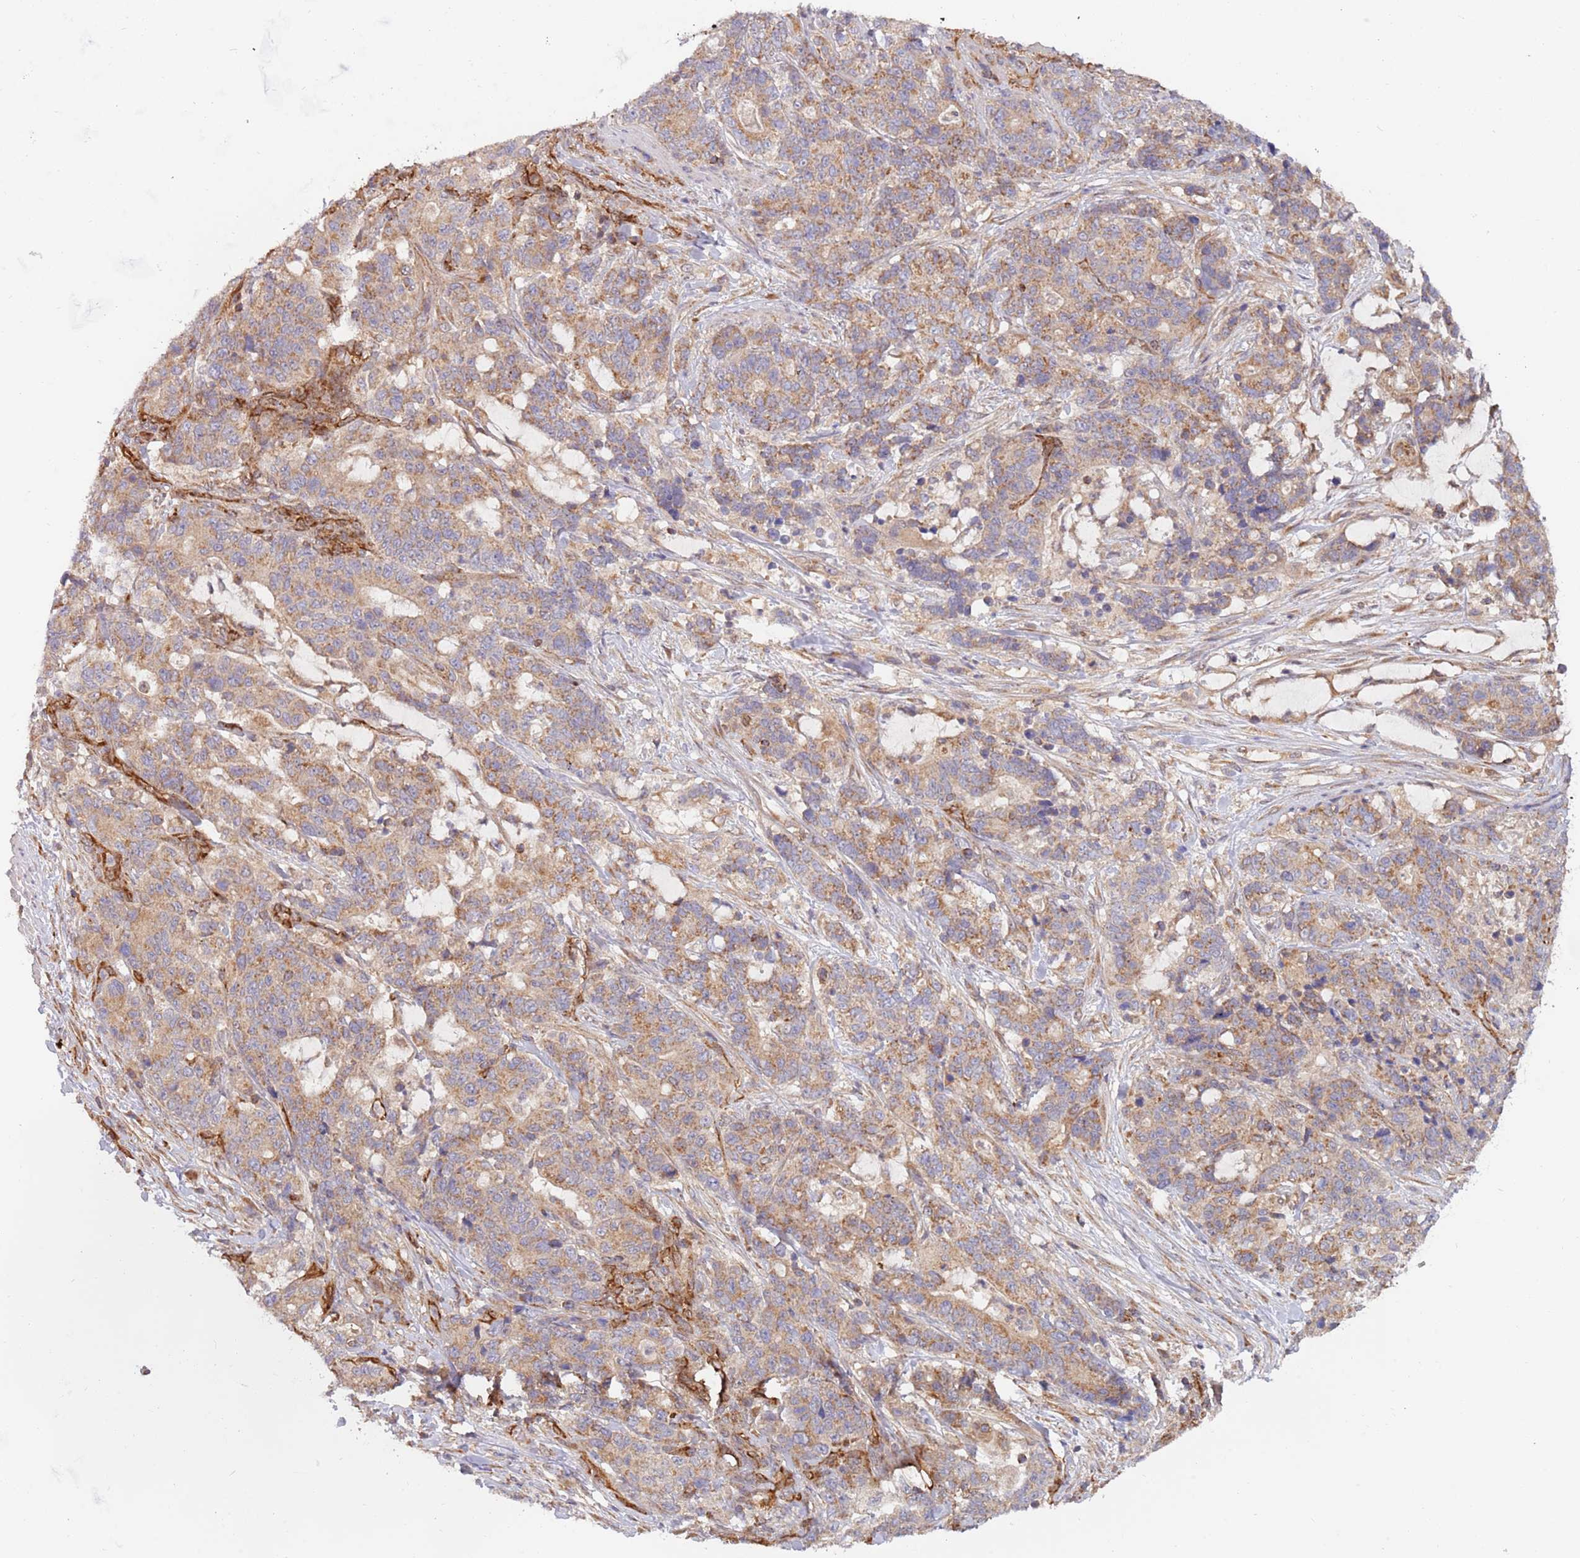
{"staining": {"intensity": "moderate", "quantity": ">75%", "location": "cytoplasmic/membranous"}, "tissue": "stomach cancer", "cell_type": "Tumor cells", "image_type": "cancer", "snomed": [{"axis": "morphology", "description": "Normal tissue, NOS"}, {"axis": "morphology", "description": "Adenocarcinoma, NOS"}, {"axis": "topography", "description": "Stomach"}], "caption": "IHC staining of stomach cancer (adenocarcinoma), which shows medium levels of moderate cytoplasmic/membranous positivity in approximately >75% of tumor cells indicating moderate cytoplasmic/membranous protein expression. The staining was performed using DAB (brown) for protein detection and nuclei were counterstained in hematoxylin (blue).", "gene": "GUK1", "patient": {"sex": "female", "age": 64}}